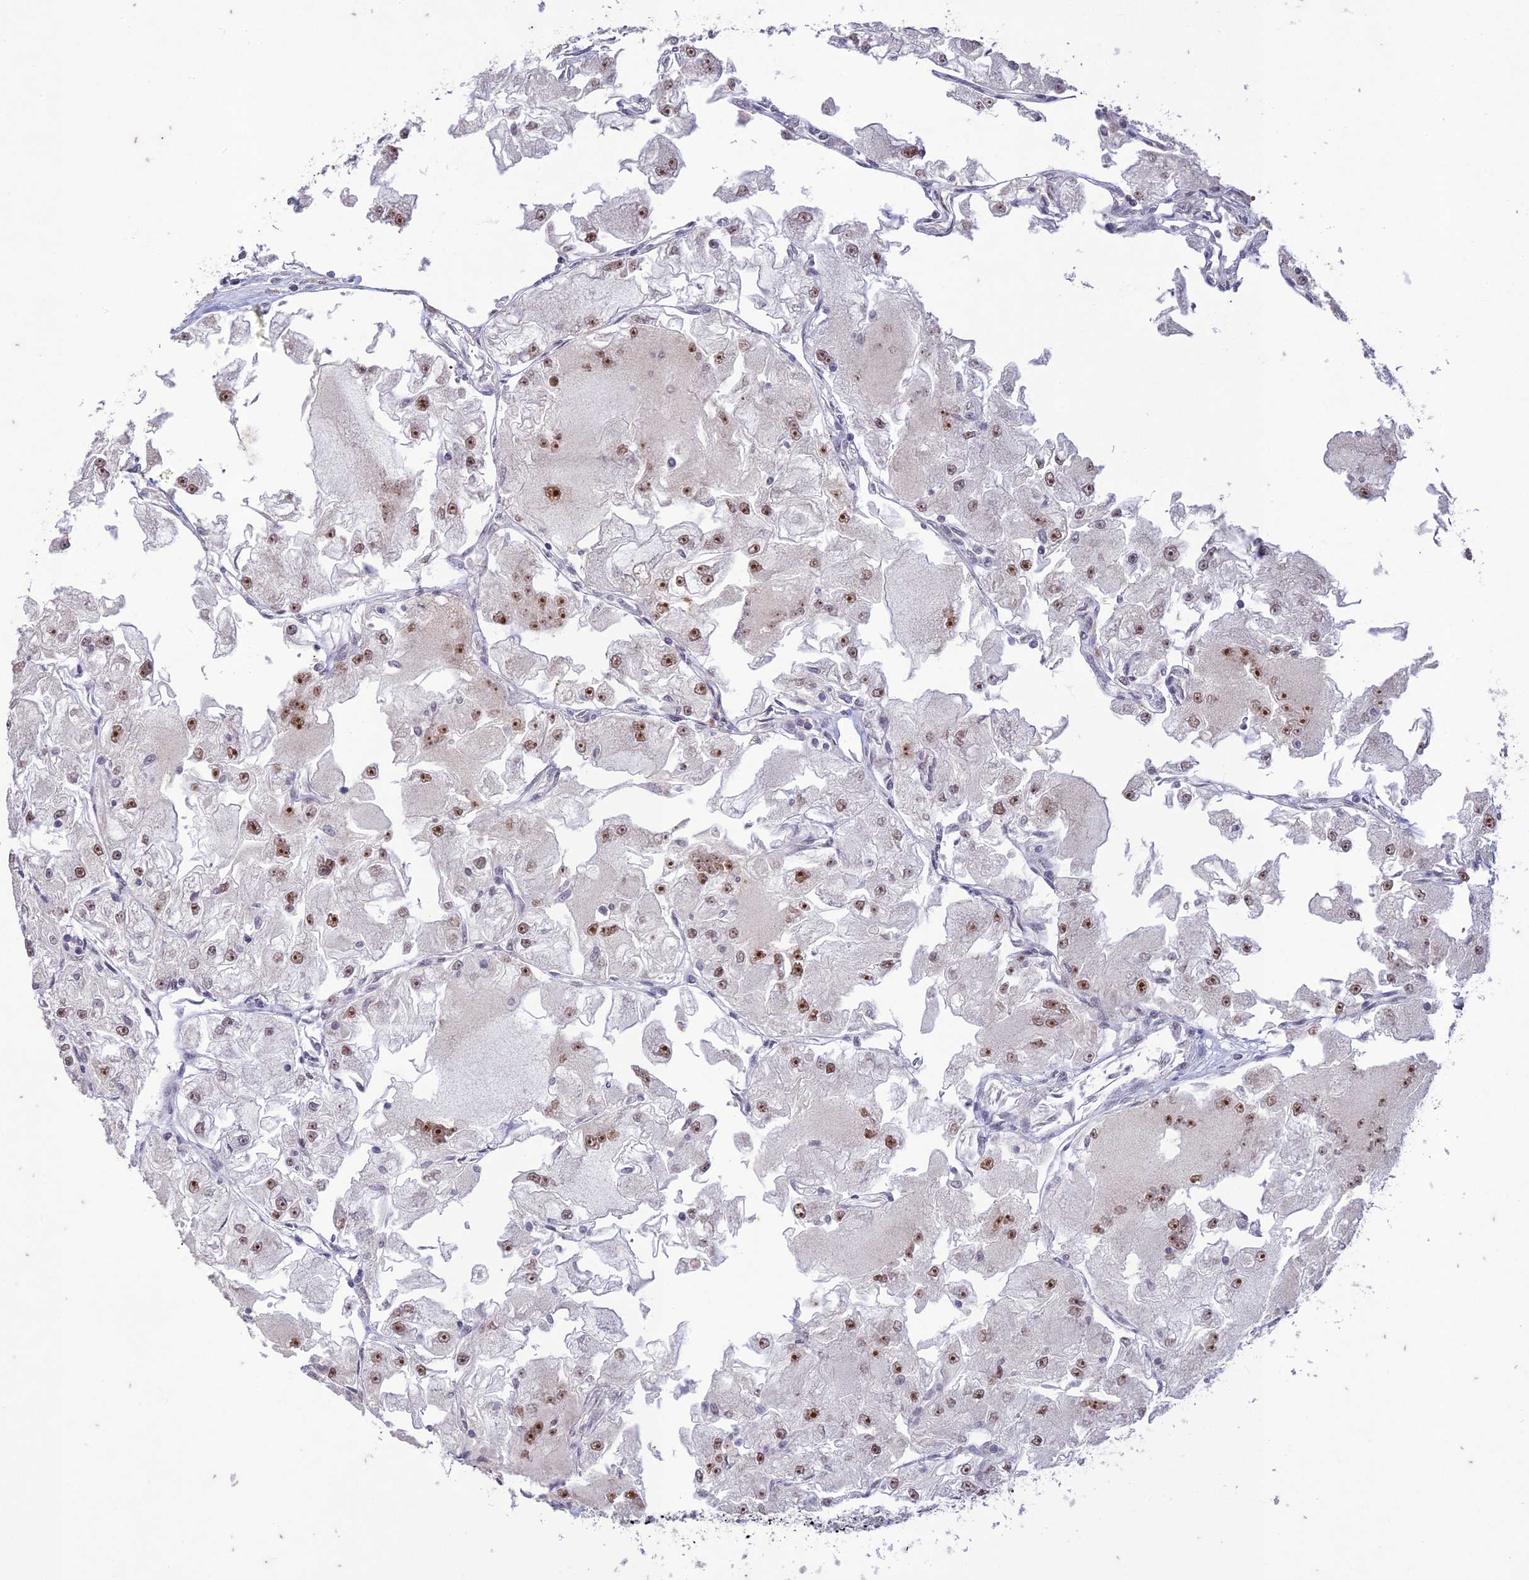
{"staining": {"intensity": "moderate", "quantity": ">75%", "location": "nuclear"}, "tissue": "renal cancer", "cell_type": "Tumor cells", "image_type": "cancer", "snomed": [{"axis": "morphology", "description": "Adenocarcinoma, NOS"}, {"axis": "topography", "description": "Kidney"}], "caption": "Protein analysis of renal cancer tissue exhibits moderate nuclear positivity in approximately >75% of tumor cells.", "gene": "POP4", "patient": {"sex": "female", "age": 72}}